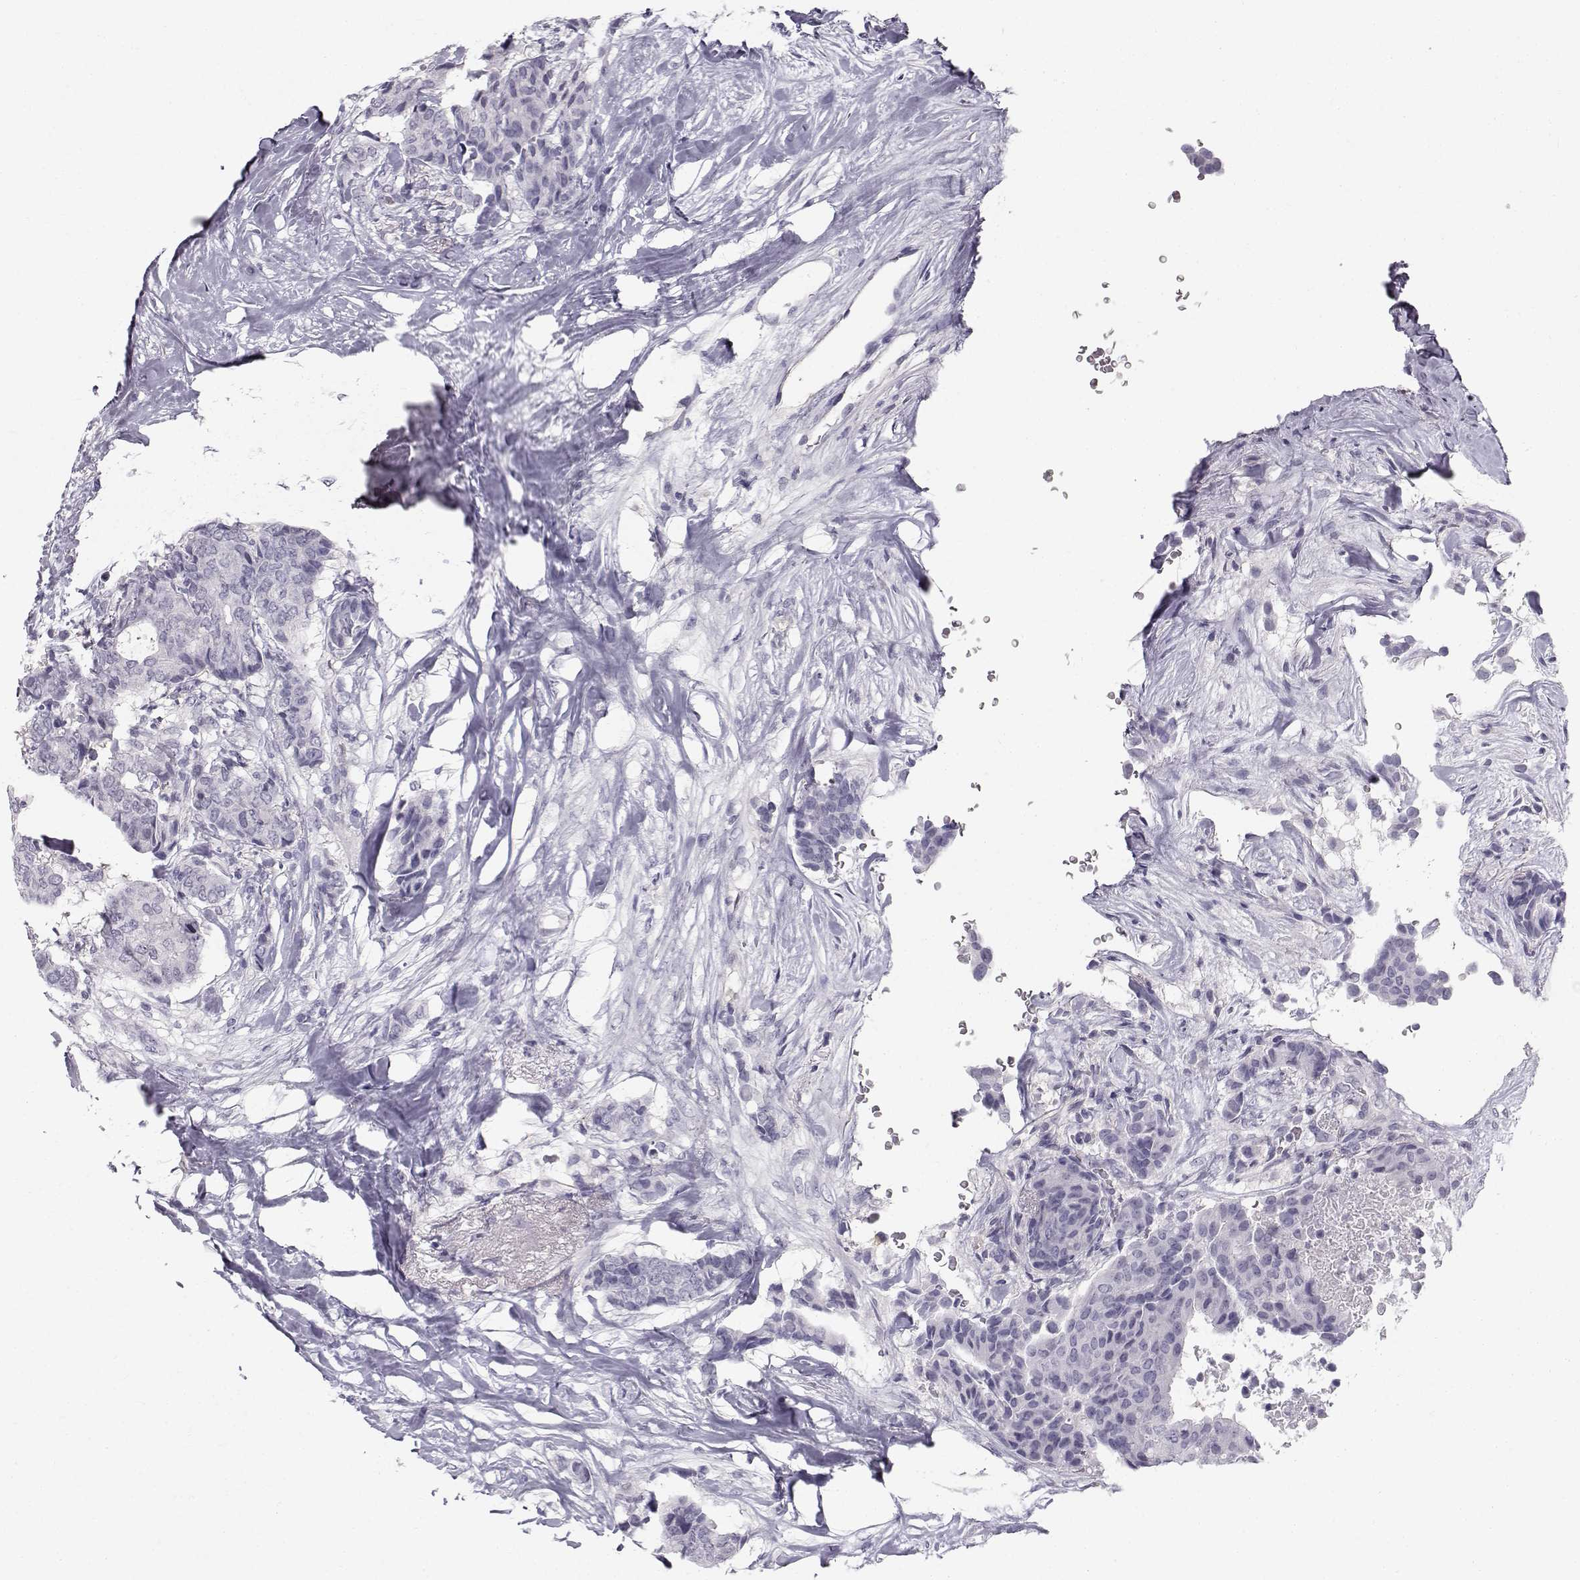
{"staining": {"intensity": "negative", "quantity": "none", "location": "none"}, "tissue": "breast cancer", "cell_type": "Tumor cells", "image_type": "cancer", "snomed": [{"axis": "morphology", "description": "Duct carcinoma"}, {"axis": "topography", "description": "Breast"}], "caption": "A histopathology image of breast cancer stained for a protein demonstrates no brown staining in tumor cells.", "gene": "SPDYE4", "patient": {"sex": "female", "age": 75}}